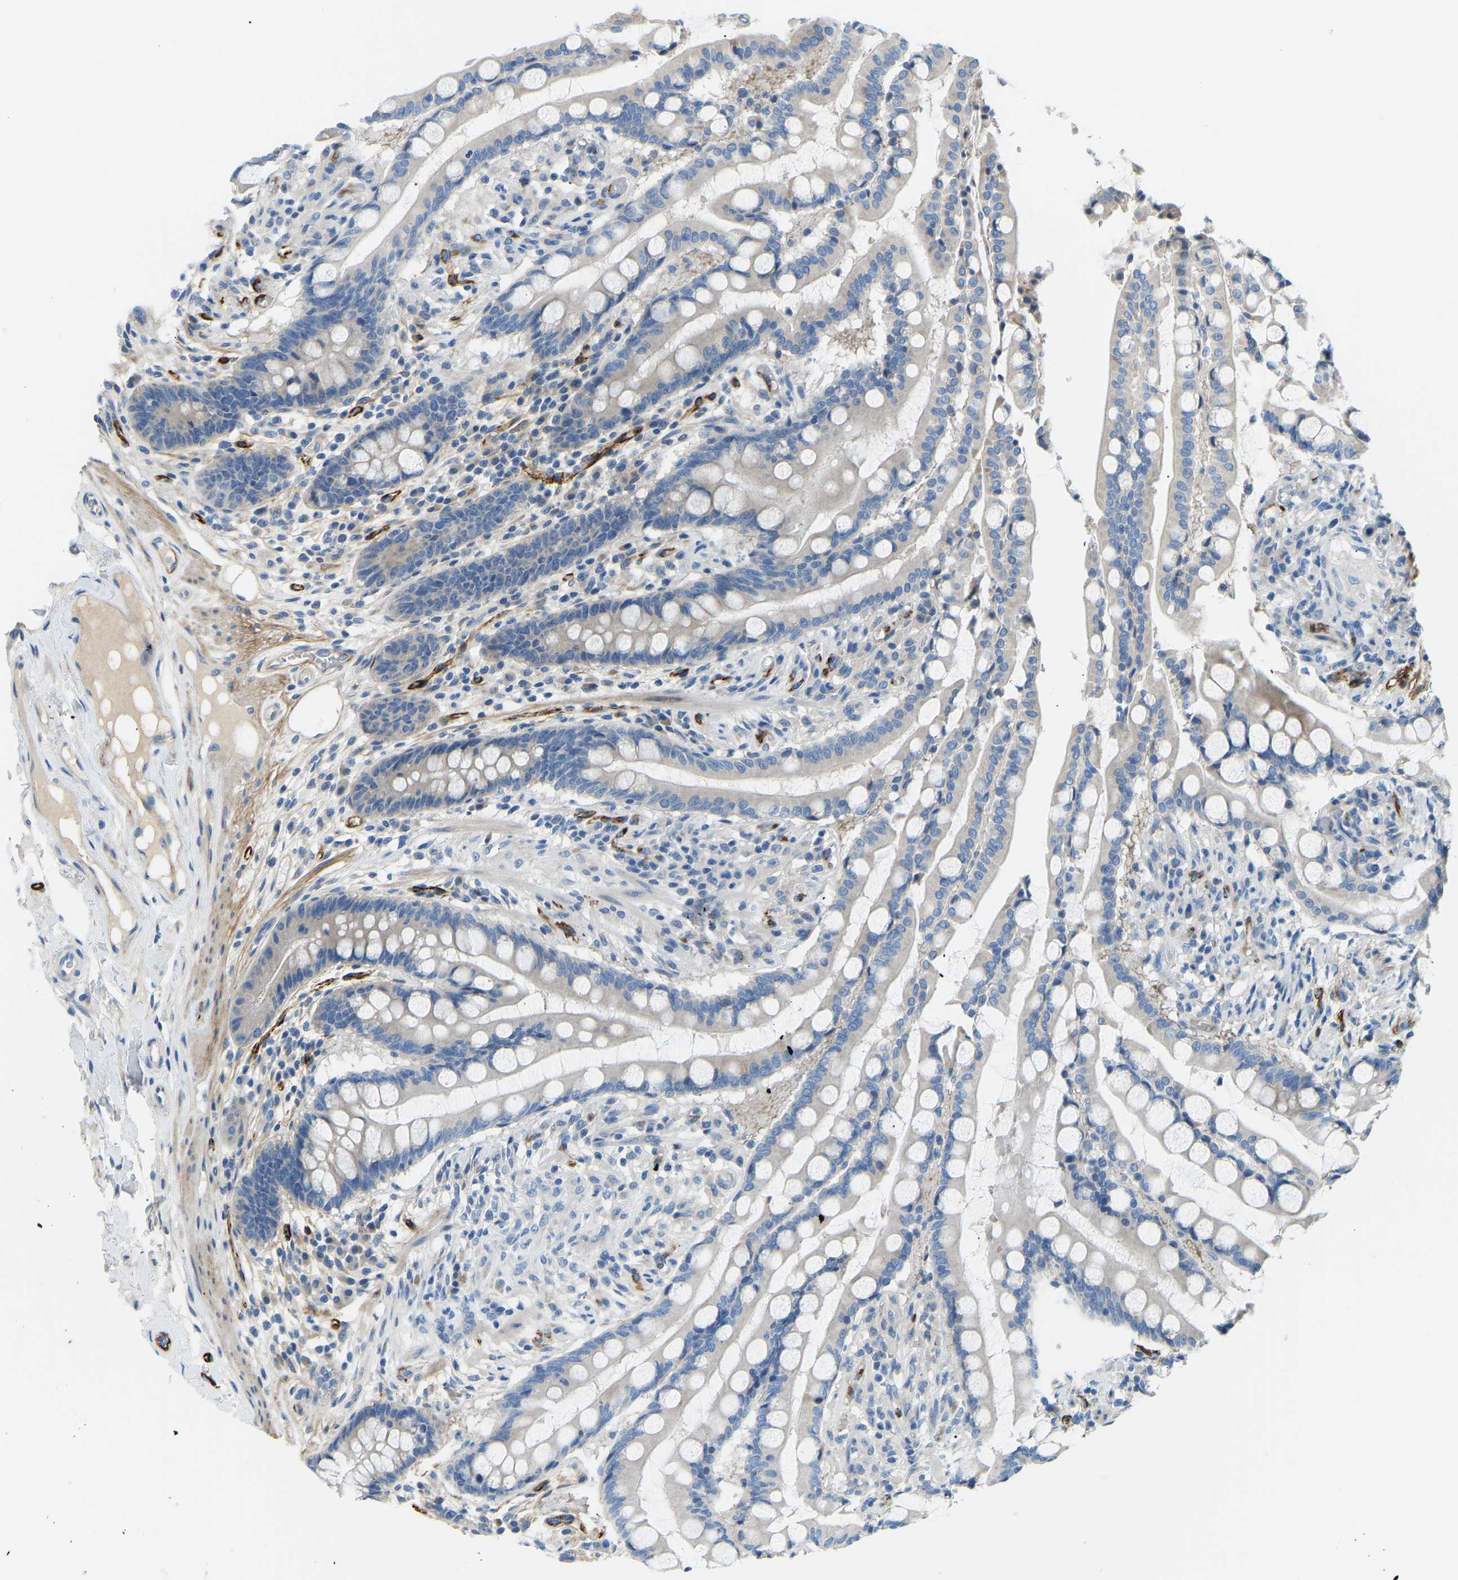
{"staining": {"intensity": "strong", "quantity": ">75%", "location": "cytoplasmic/membranous"}, "tissue": "colon", "cell_type": "Endothelial cells", "image_type": "normal", "snomed": [{"axis": "morphology", "description": "Normal tissue, NOS"}, {"axis": "topography", "description": "Colon"}], "caption": "IHC (DAB (3,3'-diaminobenzidine)) staining of normal human colon displays strong cytoplasmic/membranous protein expression in about >75% of endothelial cells.", "gene": "COL15A1", "patient": {"sex": "male", "age": 73}}